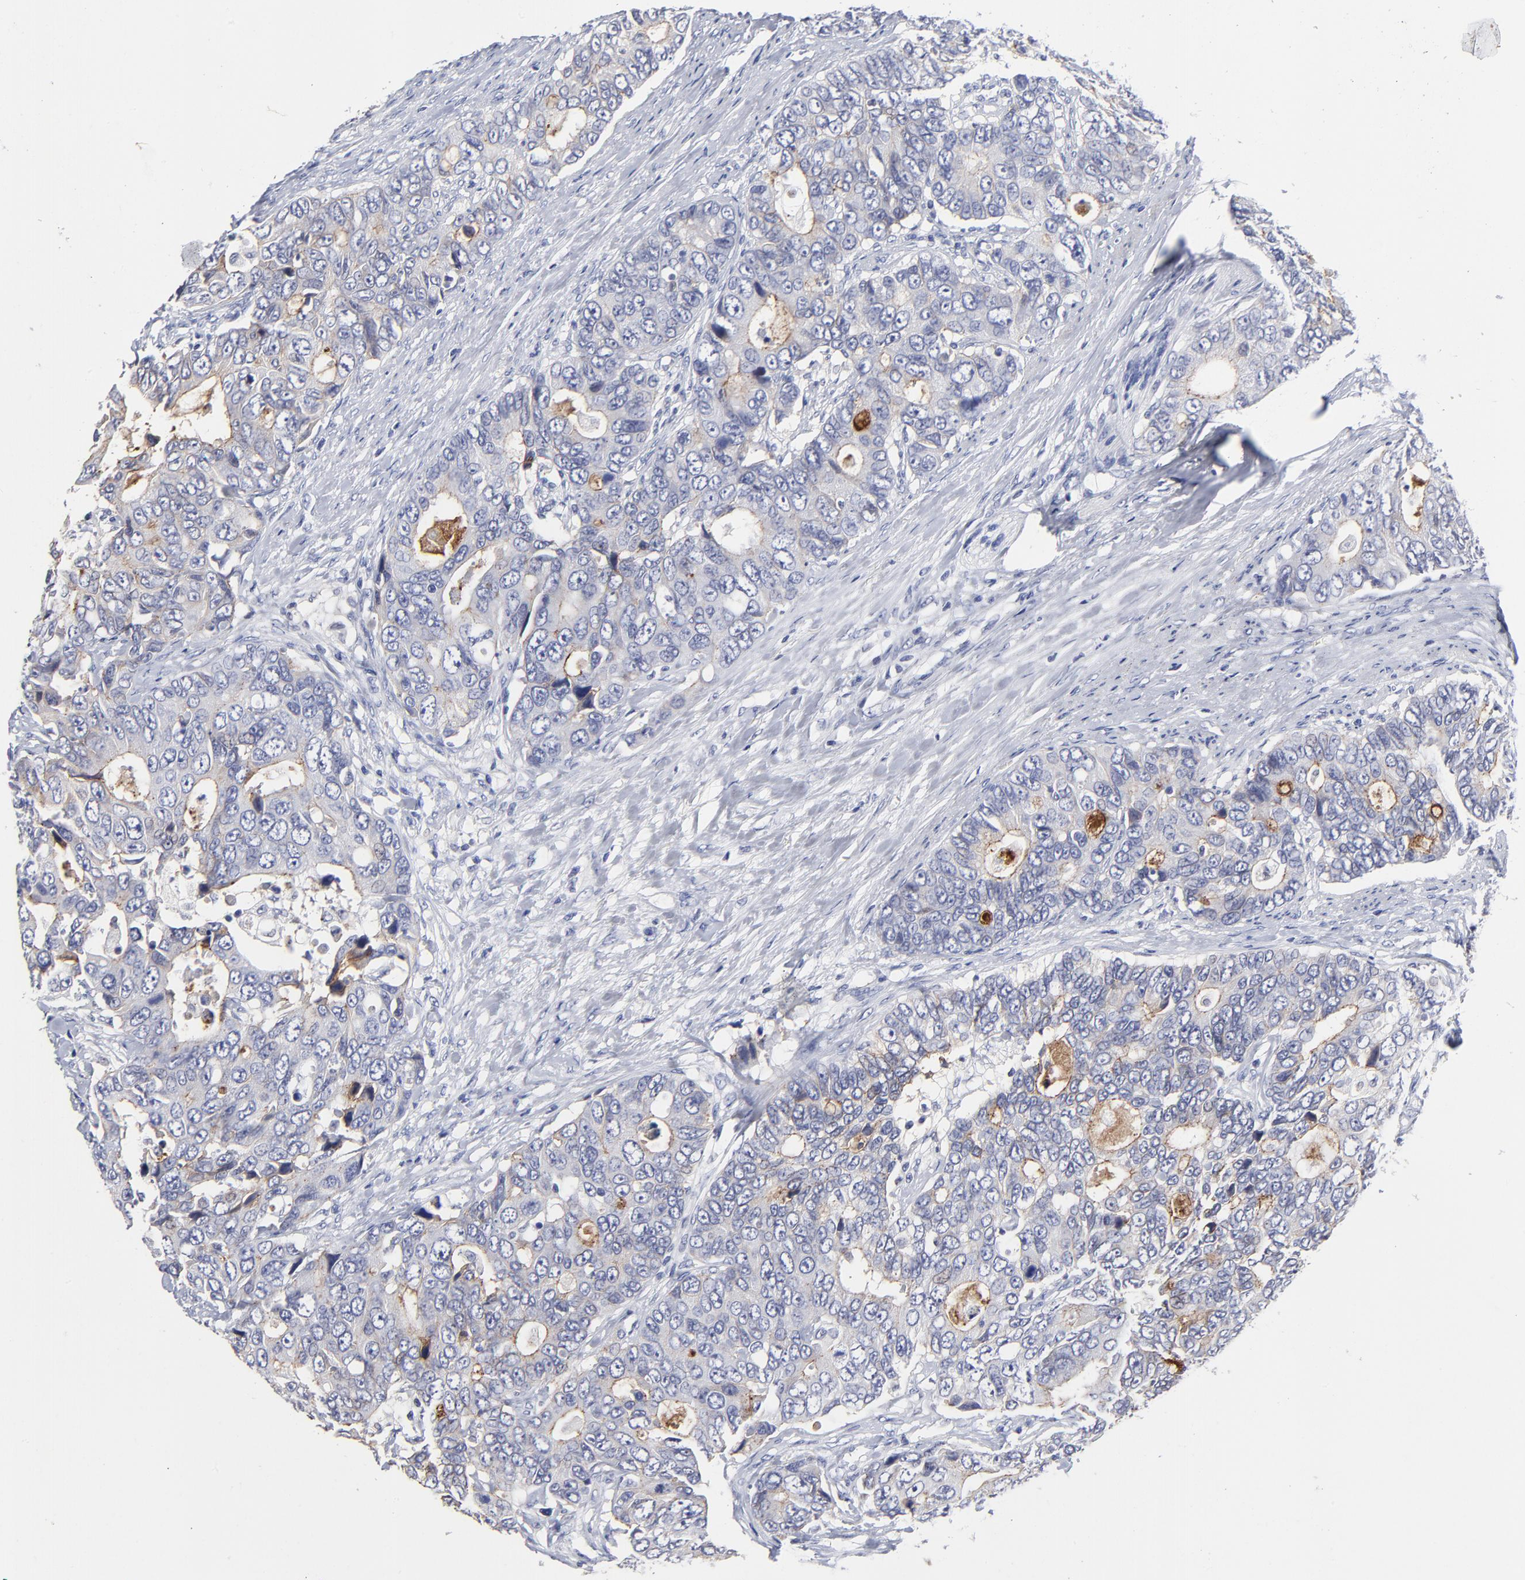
{"staining": {"intensity": "negative", "quantity": "none", "location": "none"}, "tissue": "colorectal cancer", "cell_type": "Tumor cells", "image_type": "cancer", "snomed": [{"axis": "morphology", "description": "Adenocarcinoma, NOS"}, {"axis": "topography", "description": "Rectum"}], "caption": "DAB immunohistochemical staining of human adenocarcinoma (colorectal) demonstrates no significant staining in tumor cells. (Immunohistochemistry (ihc), brightfield microscopy, high magnification).", "gene": "CXADR", "patient": {"sex": "female", "age": 67}}